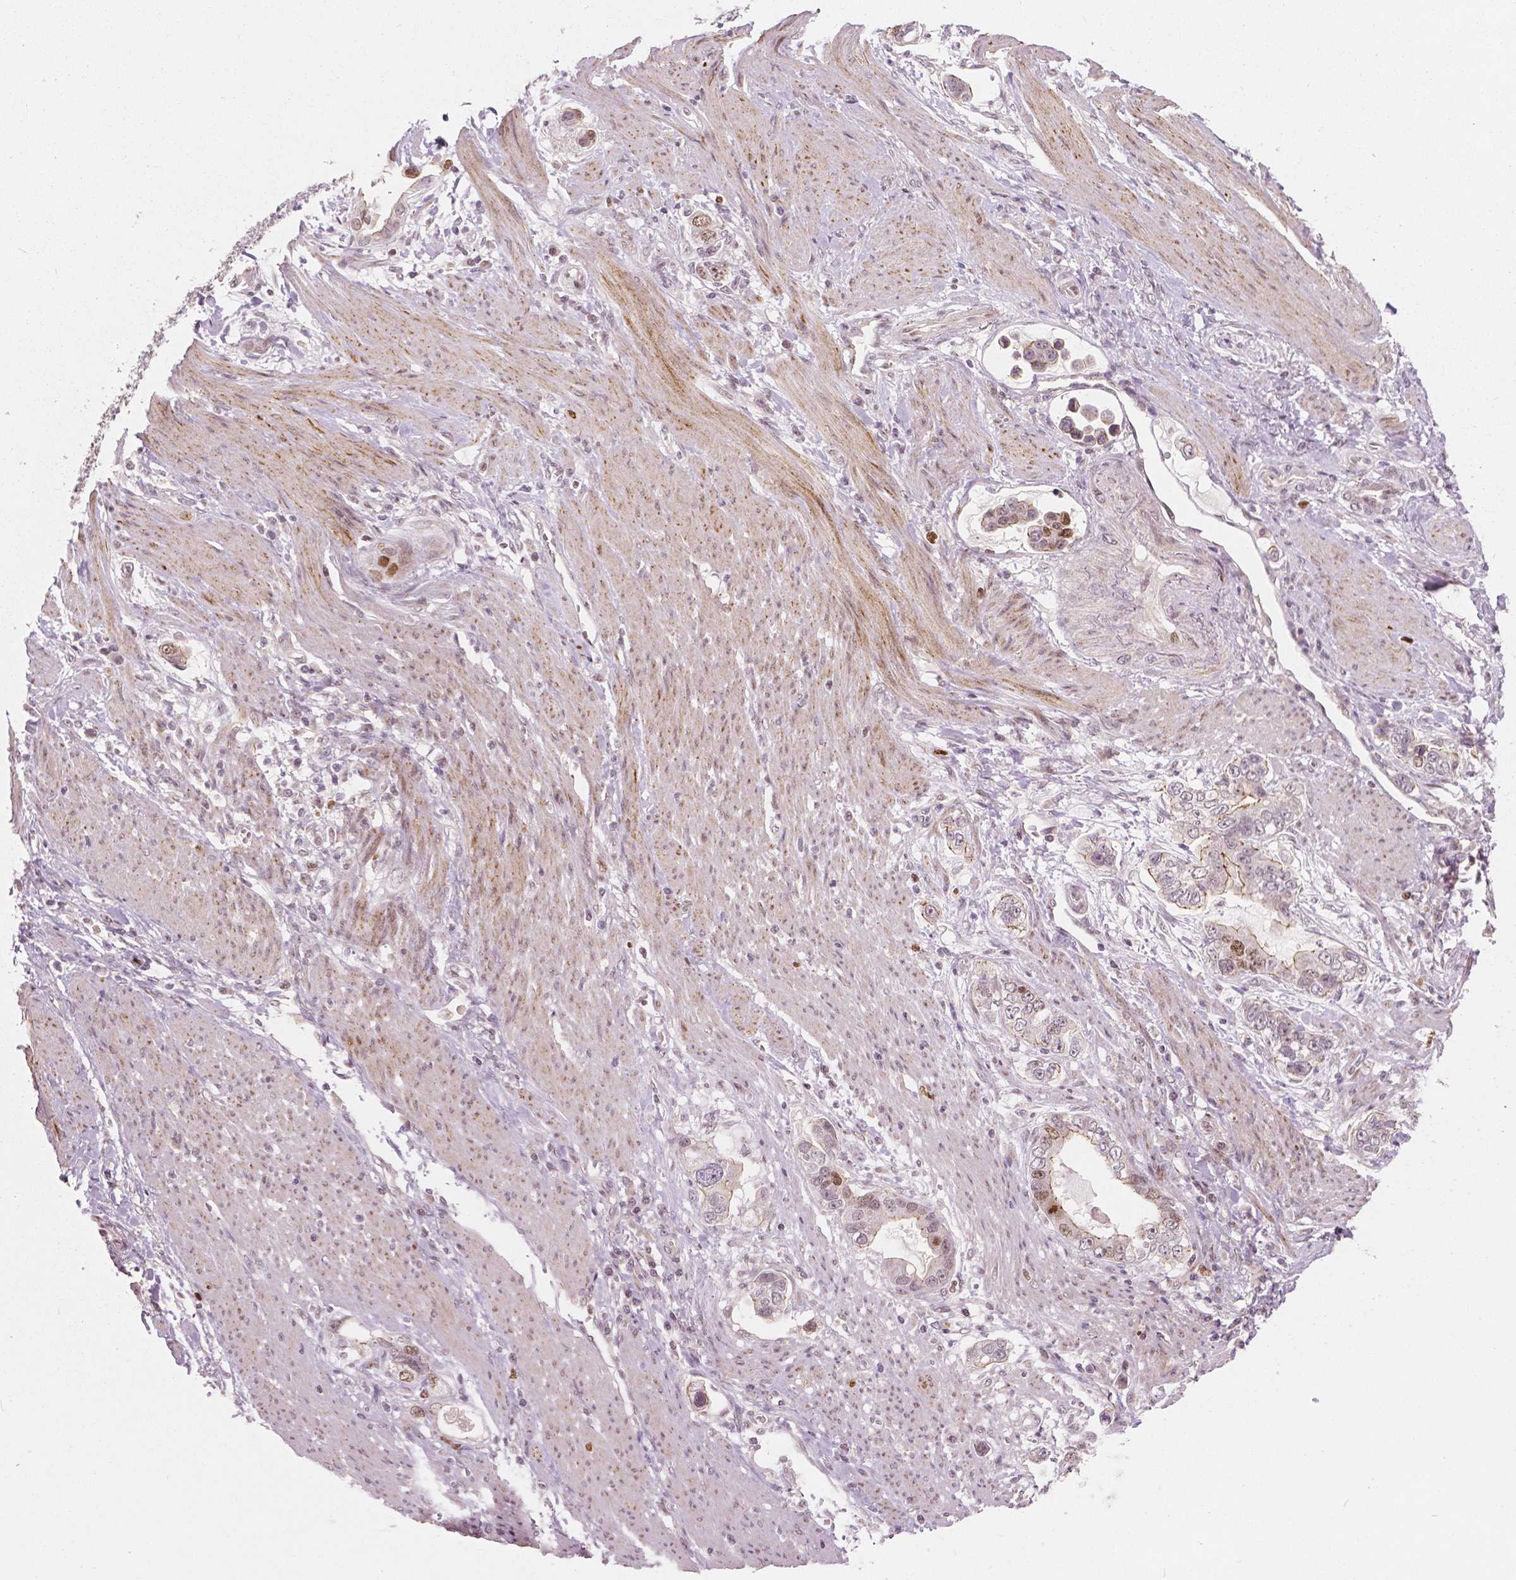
{"staining": {"intensity": "moderate", "quantity": "<25%", "location": "cytoplasmic/membranous,nuclear"}, "tissue": "stomach cancer", "cell_type": "Tumor cells", "image_type": "cancer", "snomed": [{"axis": "morphology", "description": "Adenocarcinoma, NOS"}, {"axis": "topography", "description": "Stomach, lower"}], "caption": "Protein expression analysis of human stomach adenocarcinoma reveals moderate cytoplasmic/membranous and nuclear staining in approximately <25% of tumor cells.", "gene": "NSD2", "patient": {"sex": "female", "age": 93}}